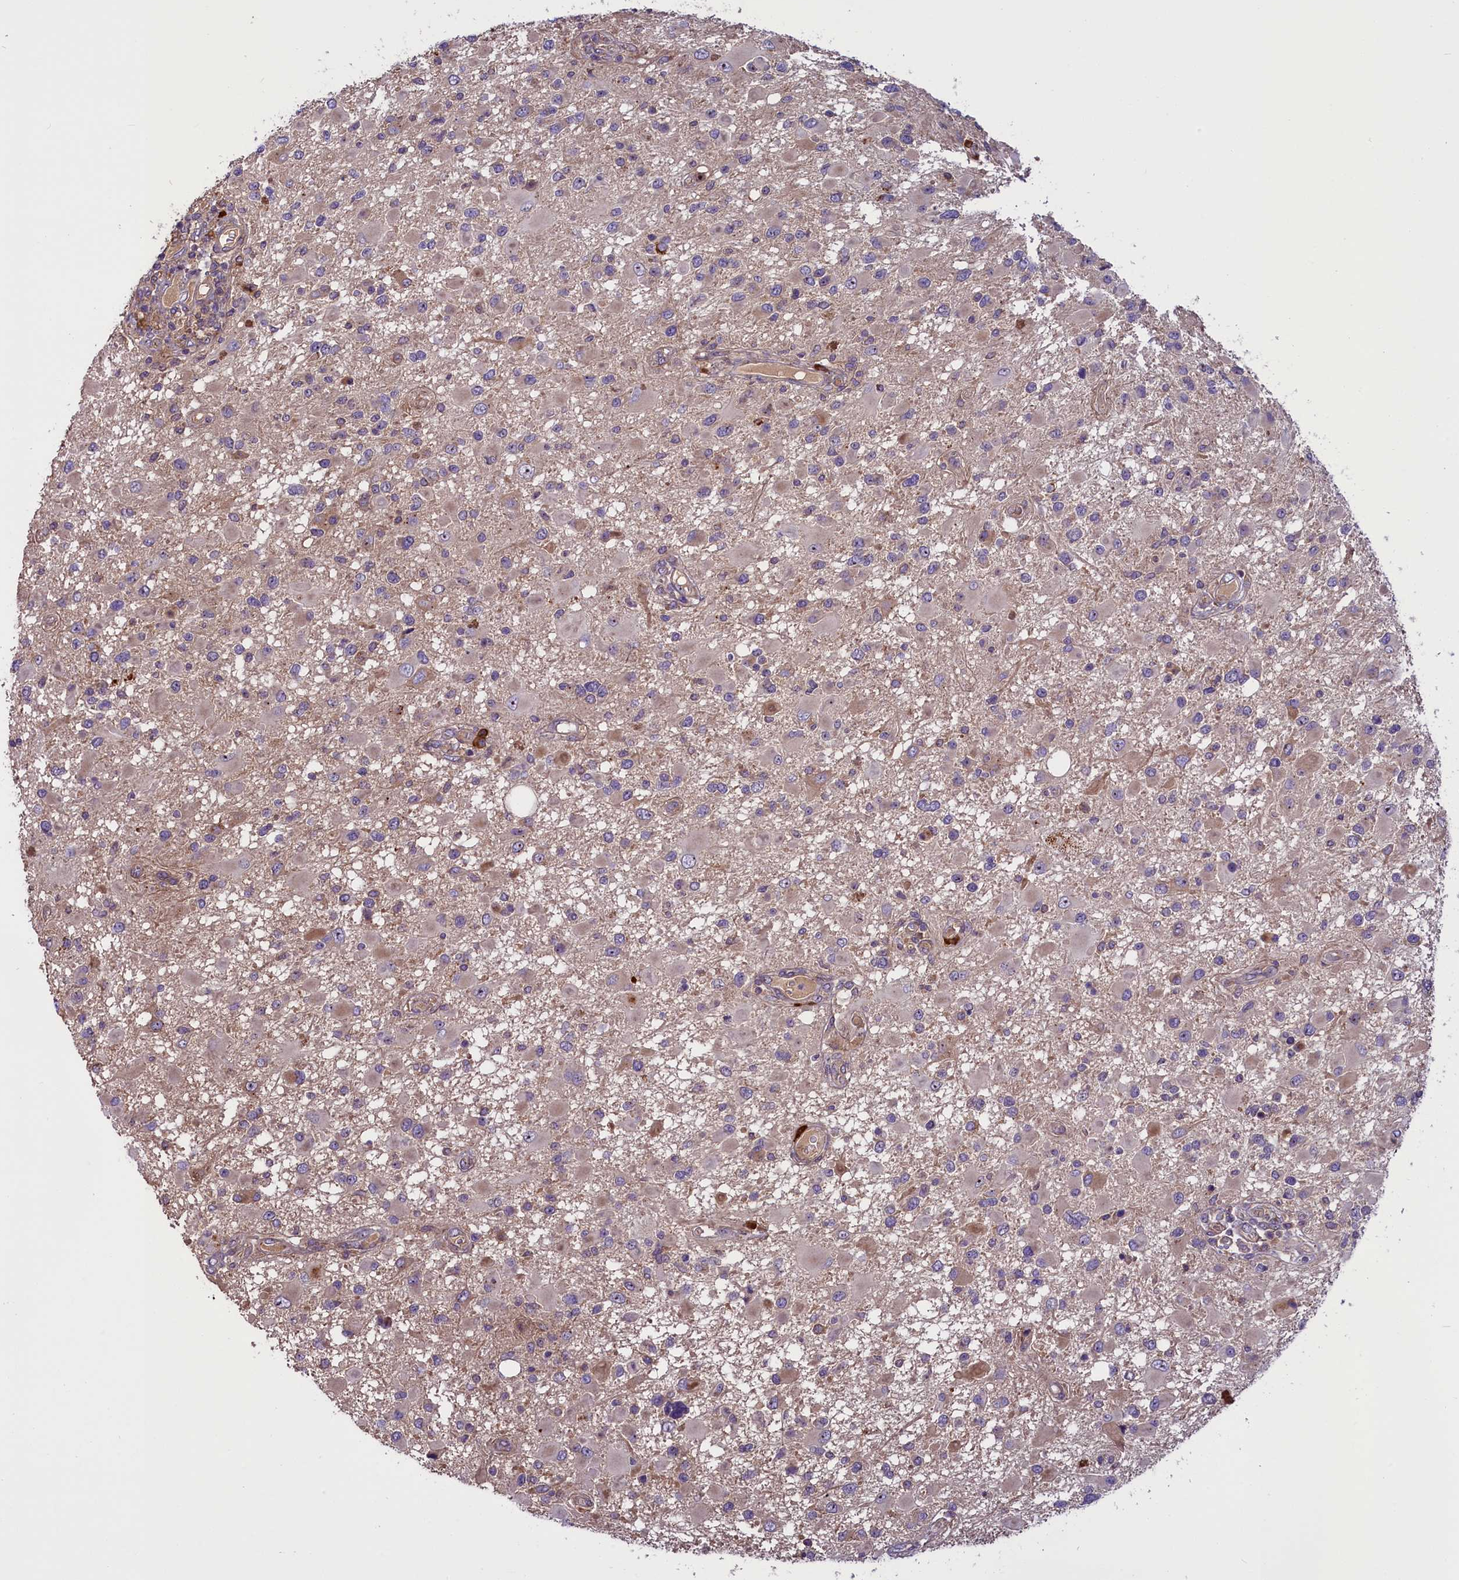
{"staining": {"intensity": "negative", "quantity": "none", "location": "none"}, "tissue": "glioma", "cell_type": "Tumor cells", "image_type": "cancer", "snomed": [{"axis": "morphology", "description": "Glioma, malignant, High grade"}, {"axis": "topography", "description": "Brain"}], "caption": "Immunohistochemical staining of human glioma displays no significant expression in tumor cells.", "gene": "FRY", "patient": {"sex": "male", "age": 53}}